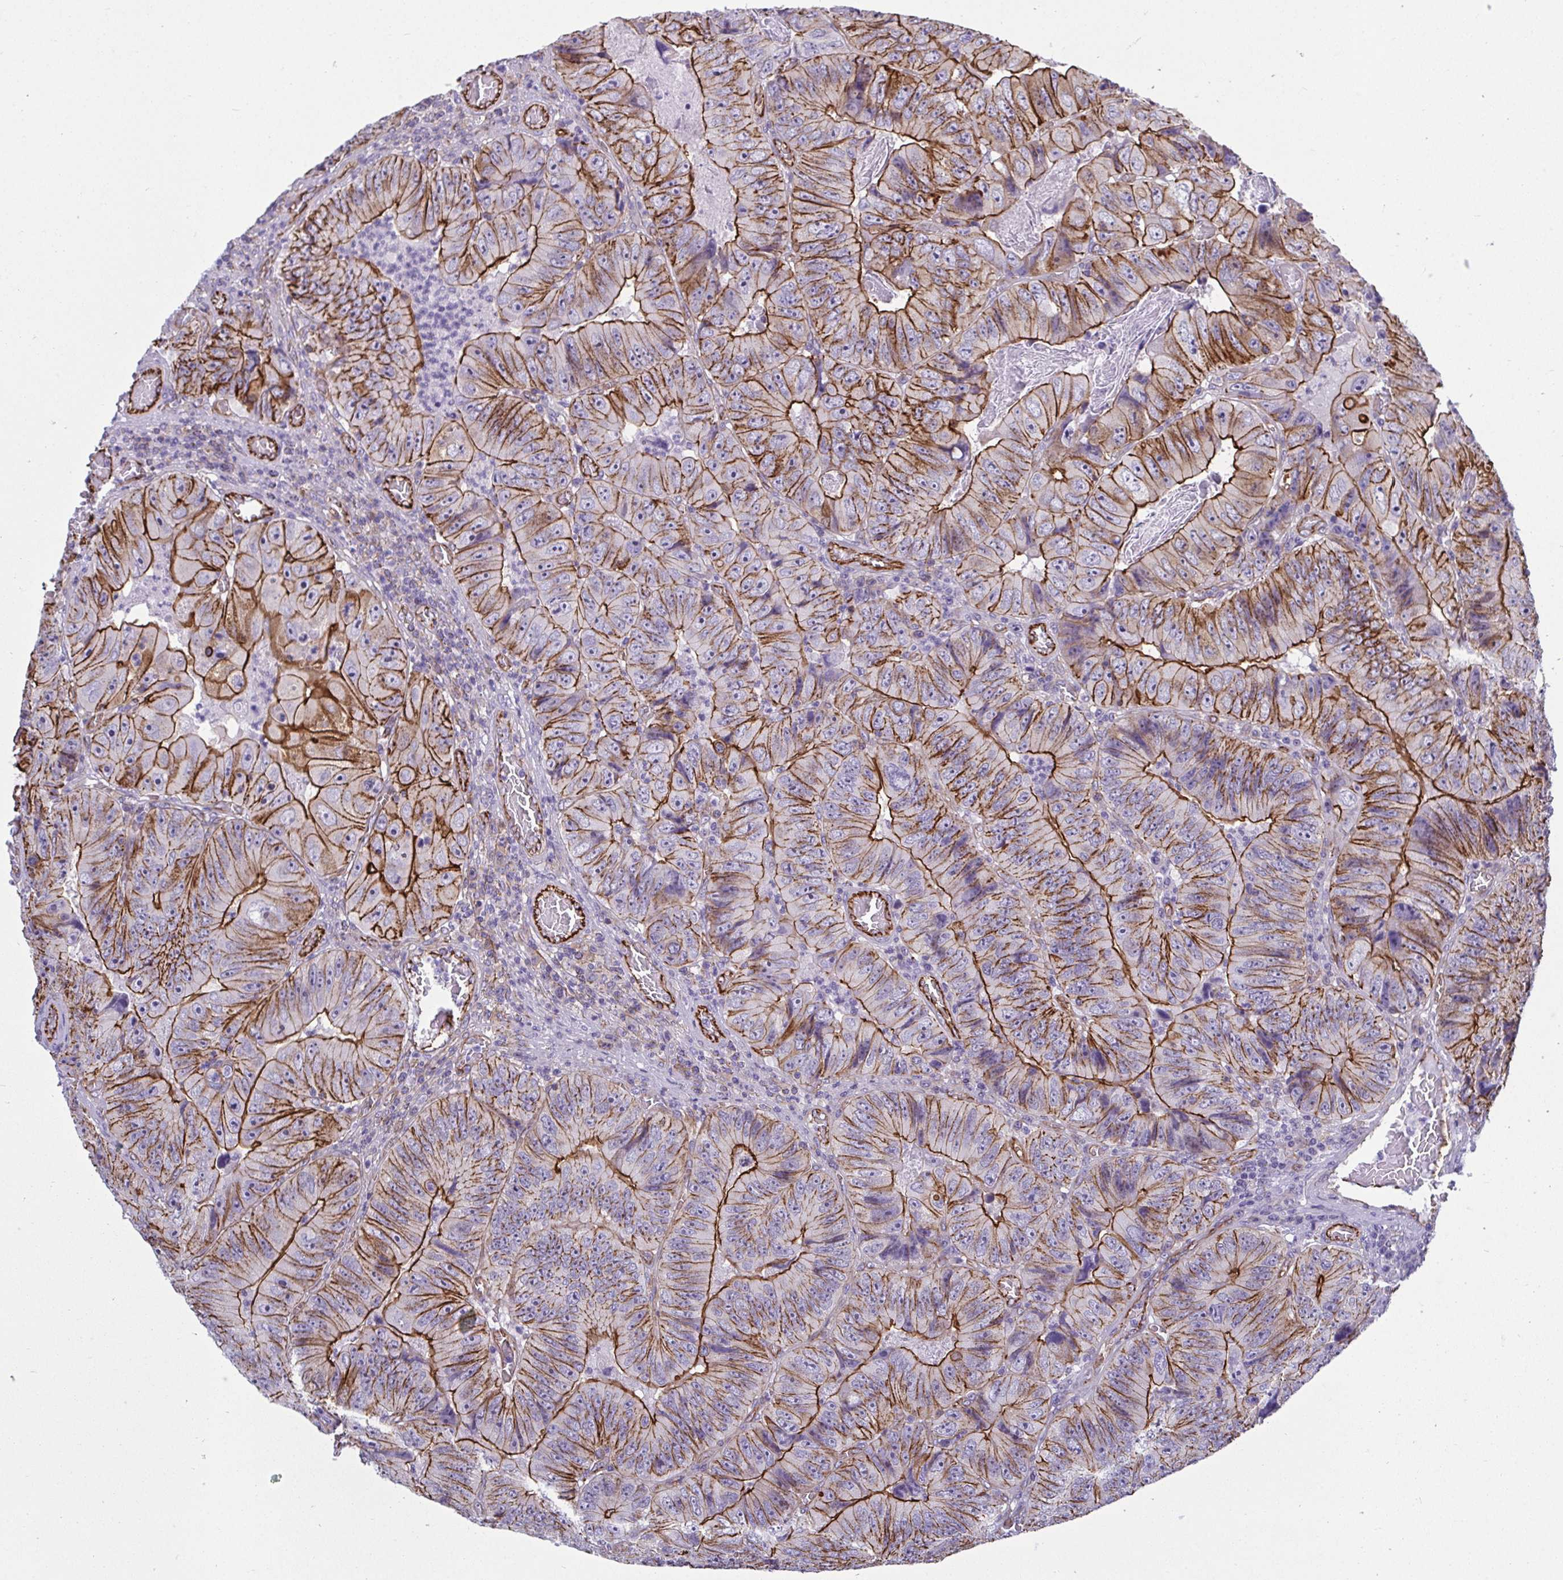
{"staining": {"intensity": "moderate", "quantity": ">75%", "location": "cytoplasmic/membranous"}, "tissue": "colorectal cancer", "cell_type": "Tumor cells", "image_type": "cancer", "snomed": [{"axis": "morphology", "description": "Adenocarcinoma, NOS"}, {"axis": "topography", "description": "Colon"}], "caption": "Moderate cytoplasmic/membranous positivity for a protein is identified in about >75% of tumor cells of adenocarcinoma (colorectal) using immunohistochemistry.", "gene": "LIMA1", "patient": {"sex": "female", "age": 84}}